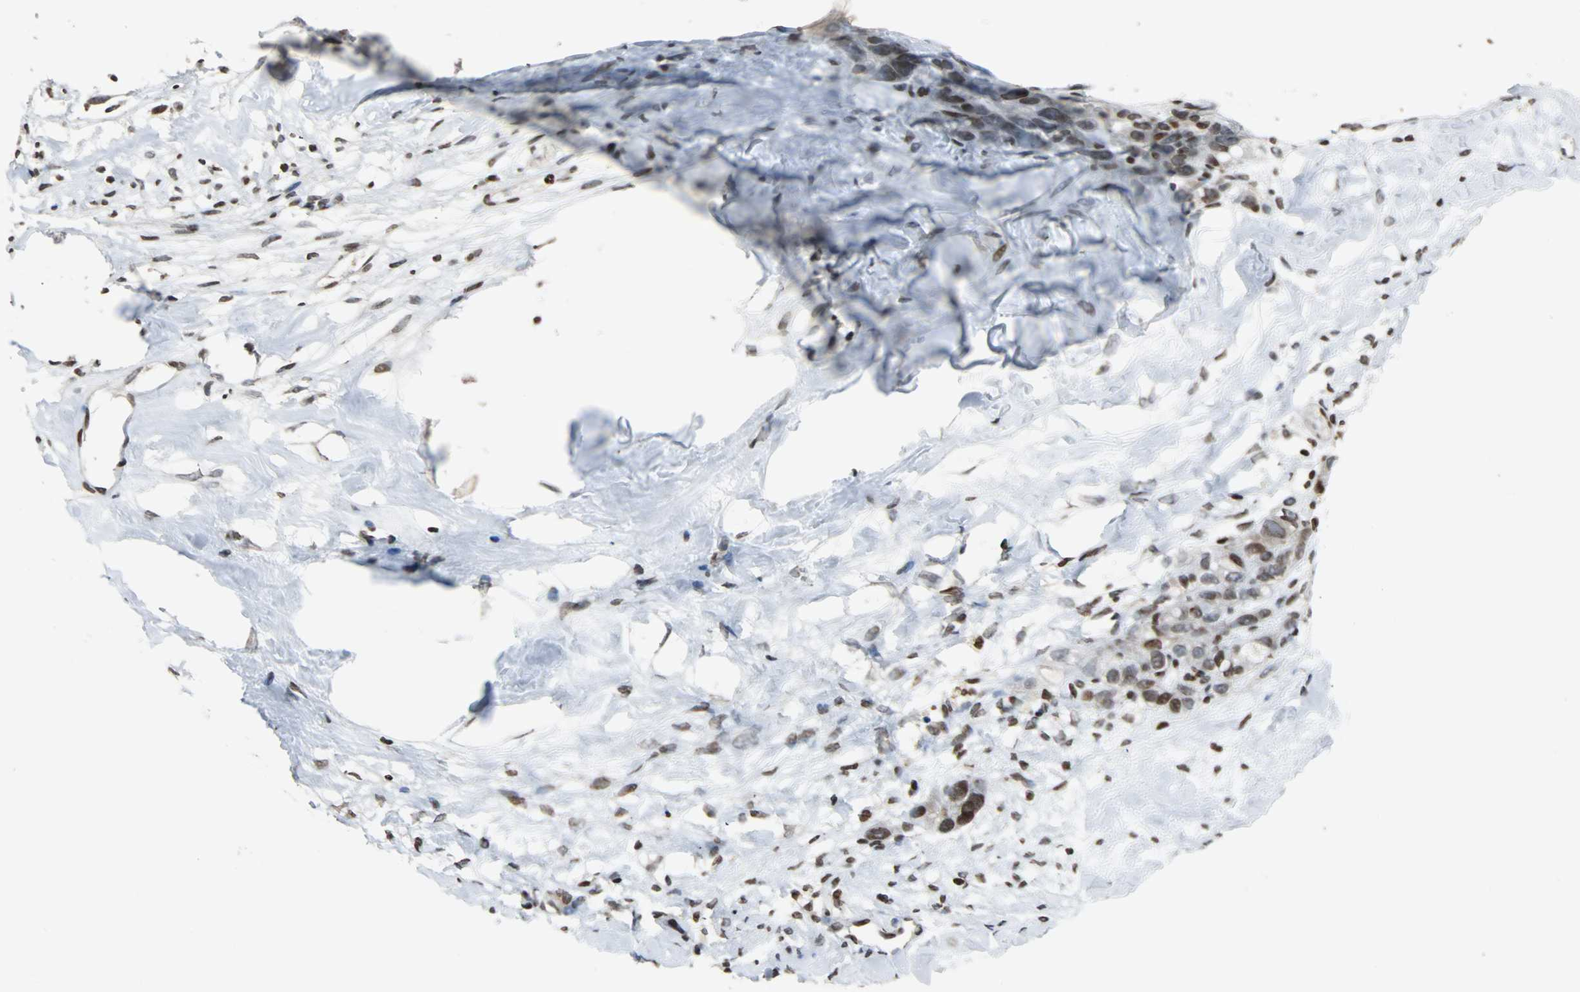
{"staining": {"intensity": "moderate", "quantity": "<25%", "location": "nuclear"}, "tissue": "ovarian cancer", "cell_type": "Tumor cells", "image_type": "cancer", "snomed": [{"axis": "morphology", "description": "Cystadenocarcinoma, serous, NOS"}, {"axis": "topography", "description": "Ovary"}], "caption": "IHC staining of ovarian cancer (serous cystadenocarcinoma), which shows low levels of moderate nuclear expression in approximately <25% of tumor cells indicating moderate nuclear protein positivity. The staining was performed using DAB (brown) for protein detection and nuclei were counterstained in hematoxylin (blue).", "gene": "PAXIP1", "patient": {"sex": "female", "age": 66}}